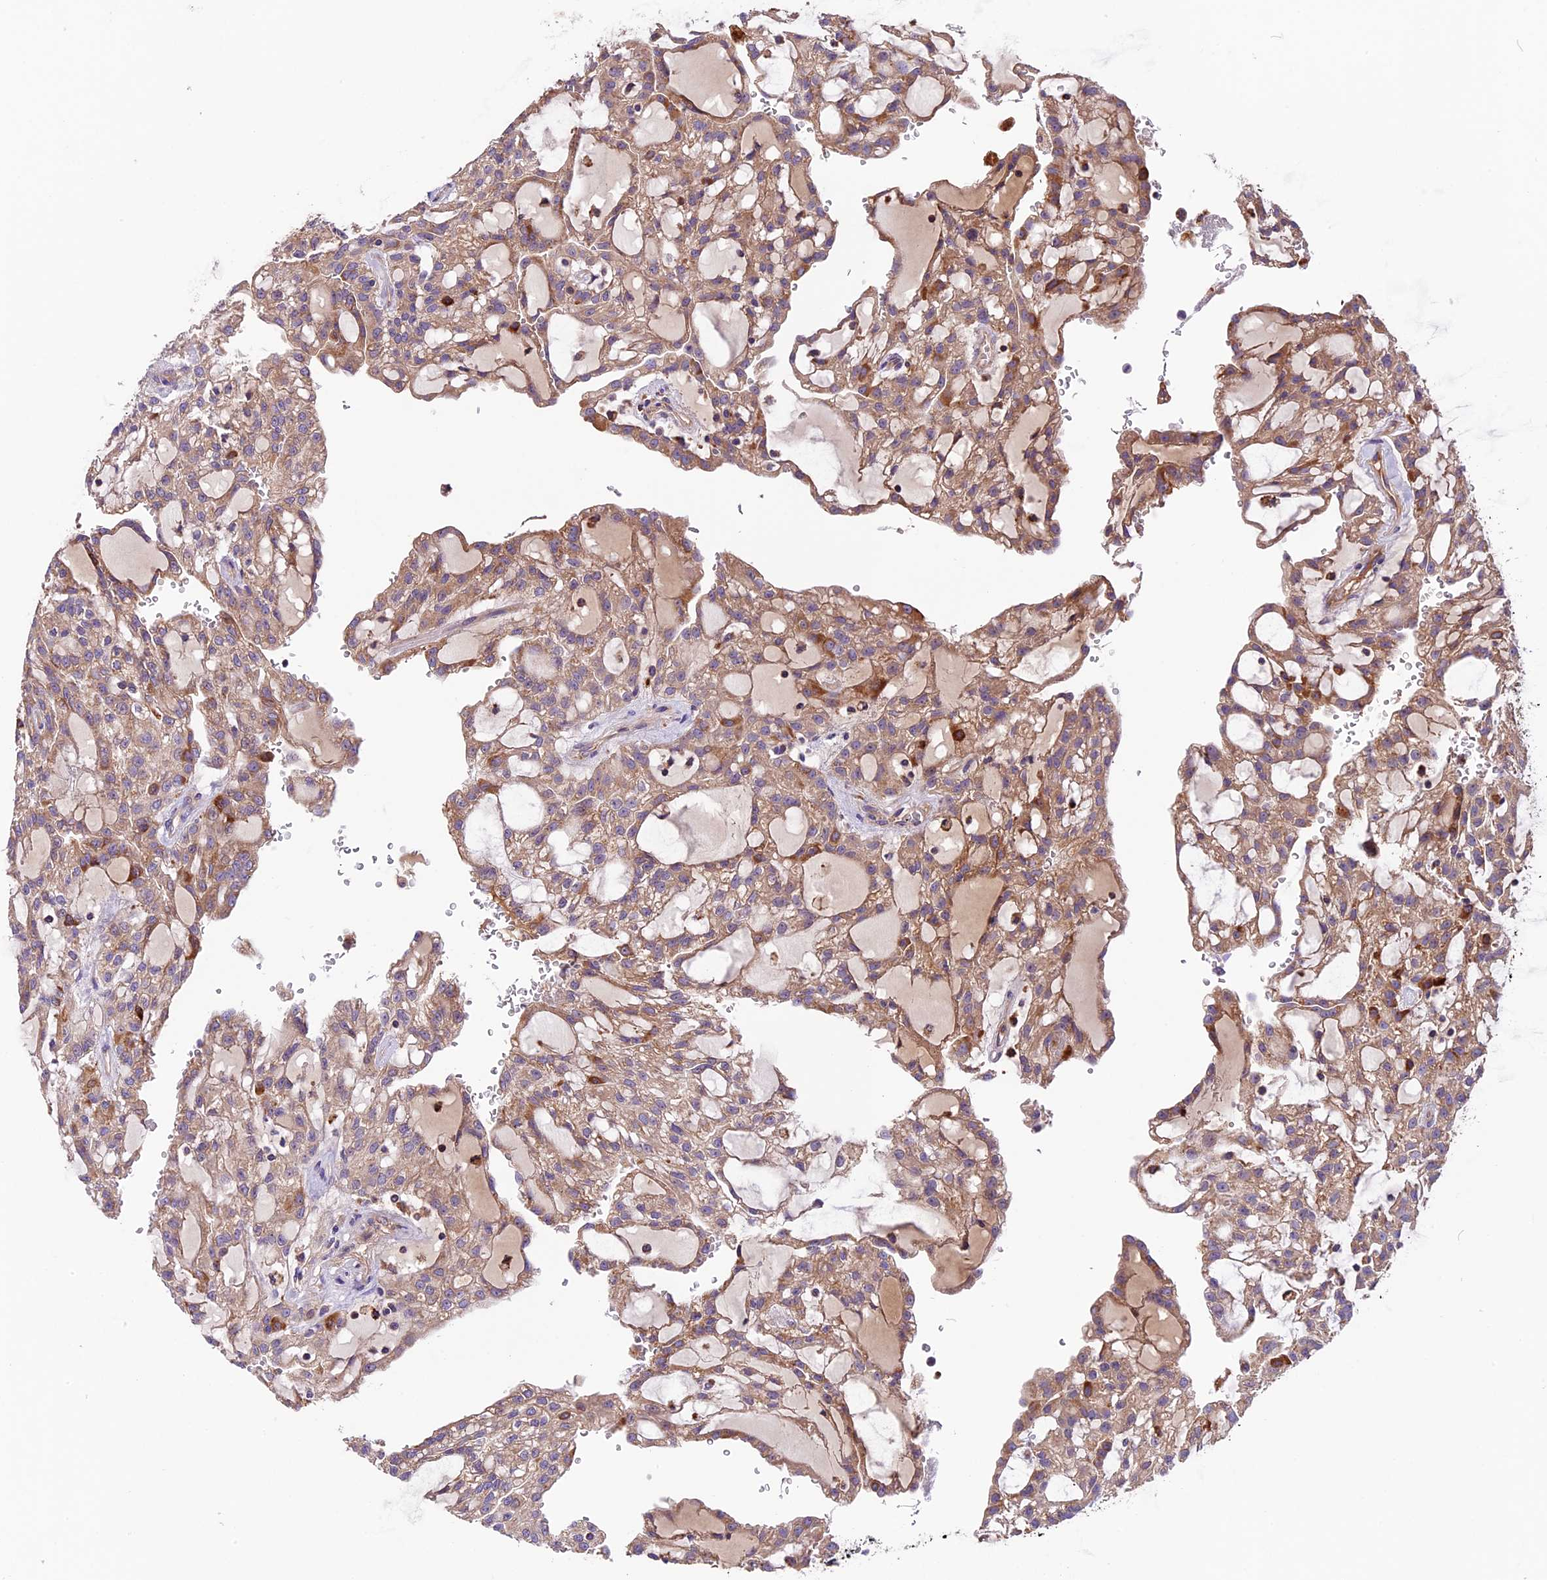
{"staining": {"intensity": "moderate", "quantity": ">75%", "location": "cytoplasmic/membranous"}, "tissue": "renal cancer", "cell_type": "Tumor cells", "image_type": "cancer", "snomed": [{"axis": "morphology", "description": "Adenocarcinoma, NOS"}, {"axis": "topography", "description": "Kidney"}], "caption": "The image displays a brown stain indicating the presence of a protein in the cytoplasmic/membranous of tumor cells in adenocarcinoma (renal). (DAB (3,3'-diaminobenzidine) IHC with brightfield microscopy, high magnification).", "gene": "METTL22", "patient": {"sex": "male", "age": 63}}